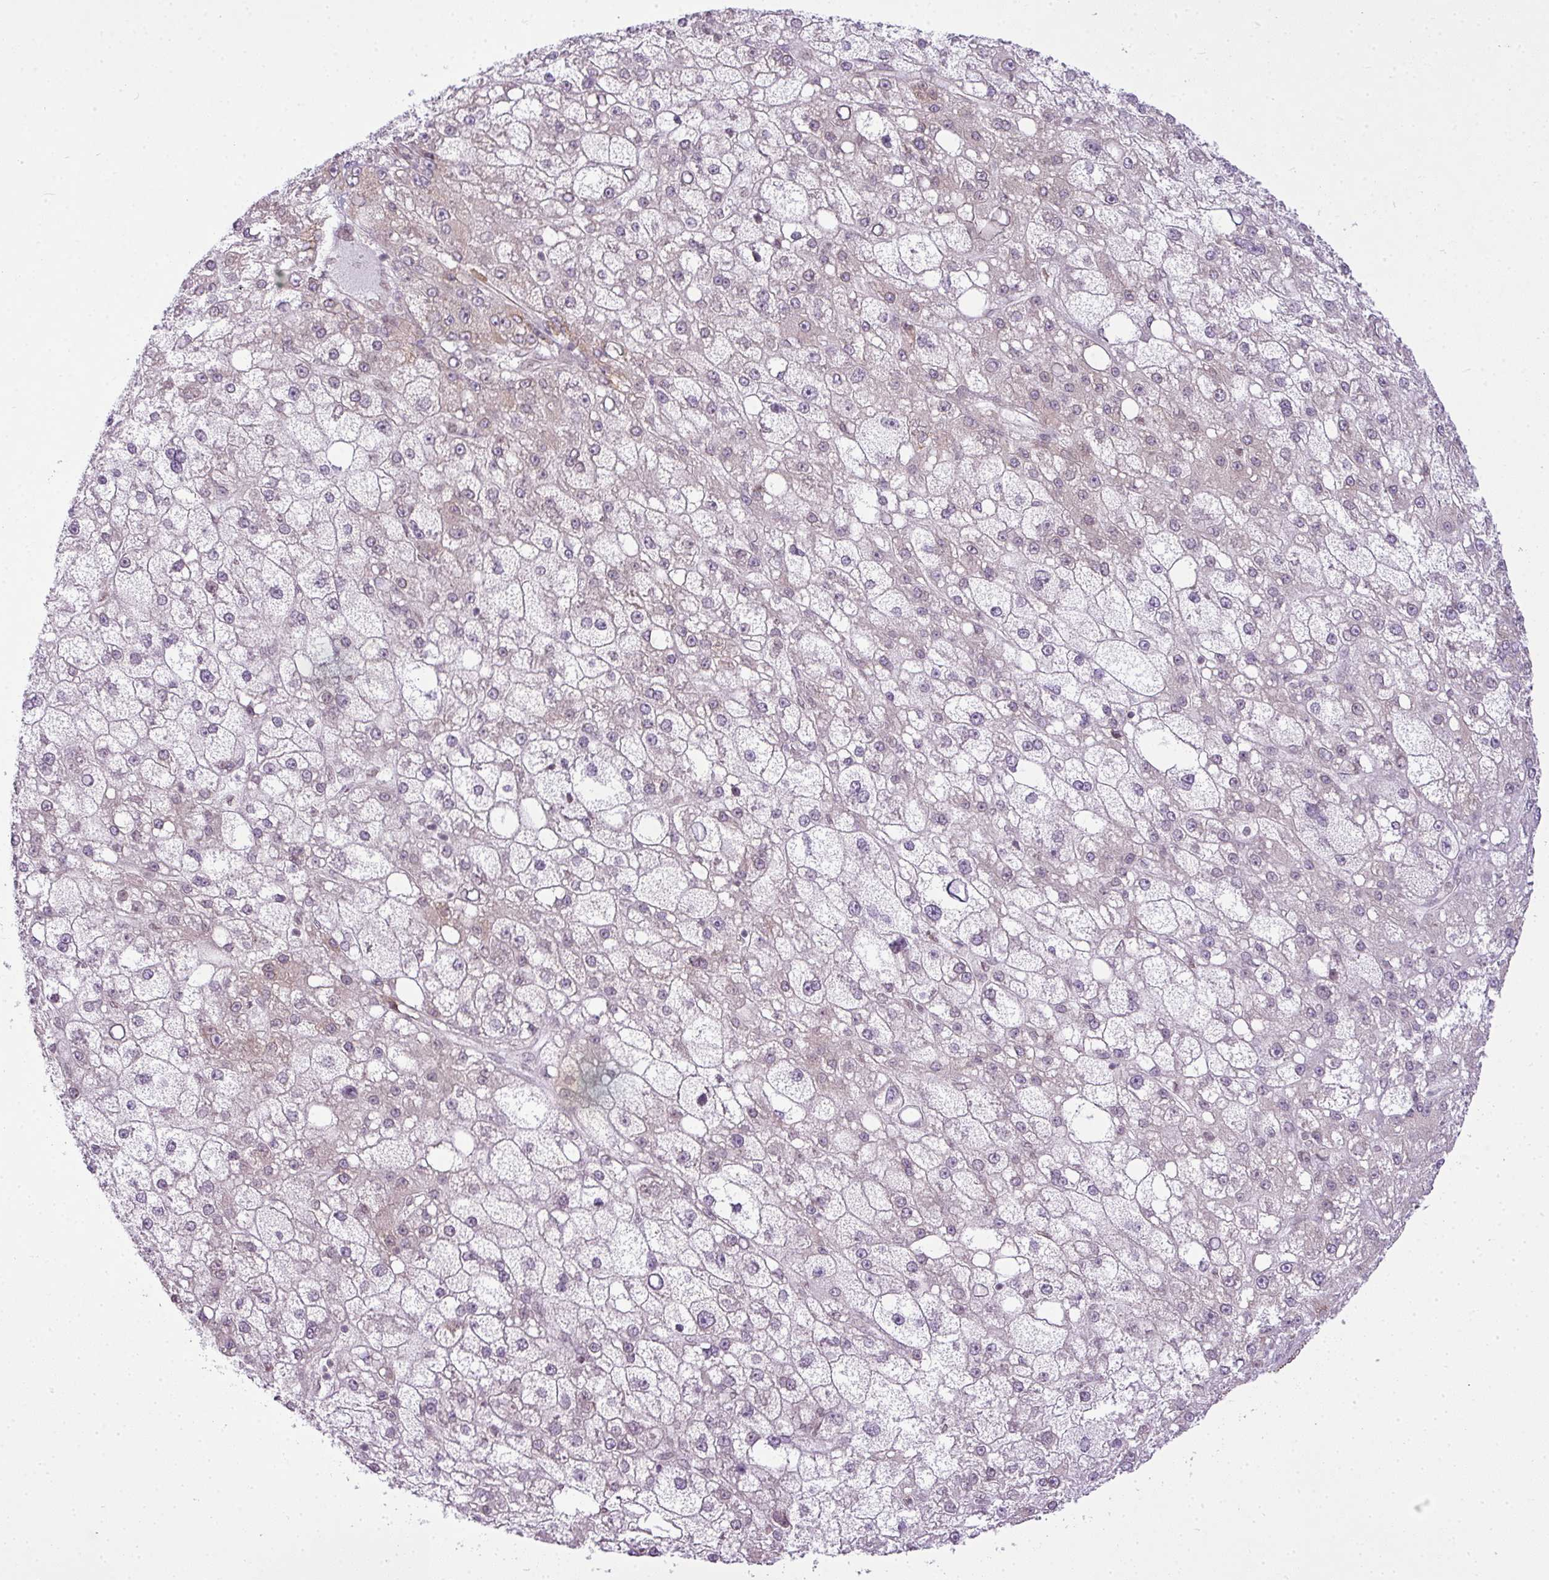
{"staining": {"intensity": "negative", "quantity": "none", "location": "none"}, "tissue": "liver cancer", "cell_type": "Tumor cells", "image_type": "cancer", "snomed": [{"axis": "morphology", "description": "Carcinoma, Hepatocellular, NOS"}, {"axis": "topography", "description": "Liver"}], "caption": "Micrograph shows no significant protein positivity in tumor cells of liver cancer (hepatocellular carcinoma).", "gene": "COX18", "patient": {"sex": "male", "age": 67}}